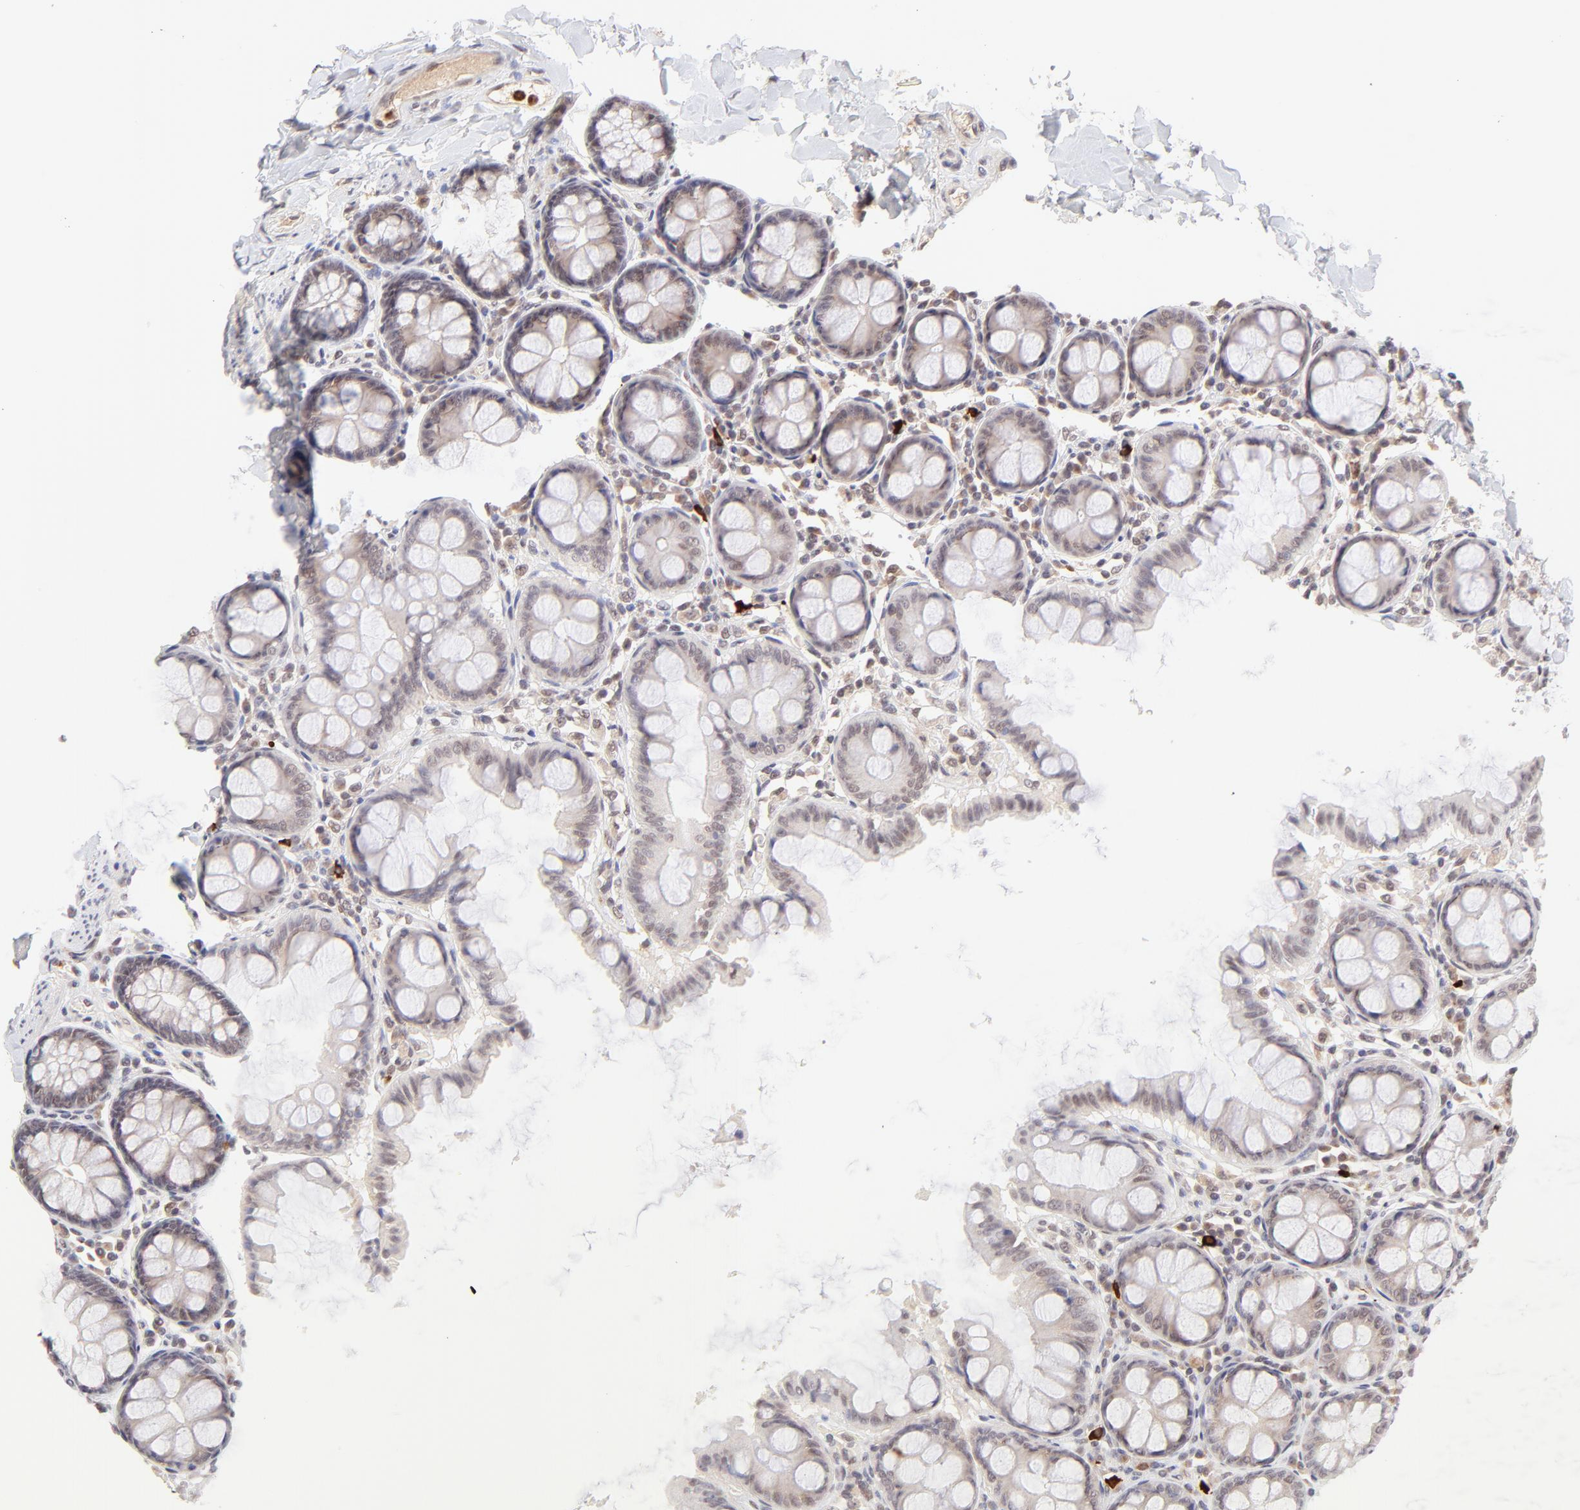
{"staining": {"intensity": "weak", "quantity": "<25%", "location": "nuclear"}, "tissue": "colon", "cell_type": "Endothelial cells", "image_type": "normal", "snomed": [{"axis": "morphology", "description": "Normal tissue, NOS"}, {"axis": "topography", "description": "Colon"}], "caption": "An IHC micrograph of unremarkable colon is shown. There is no staining in endothelial cells of colon.", "gene": "MED12", "patient": {"sex": "female", "age": 61}}